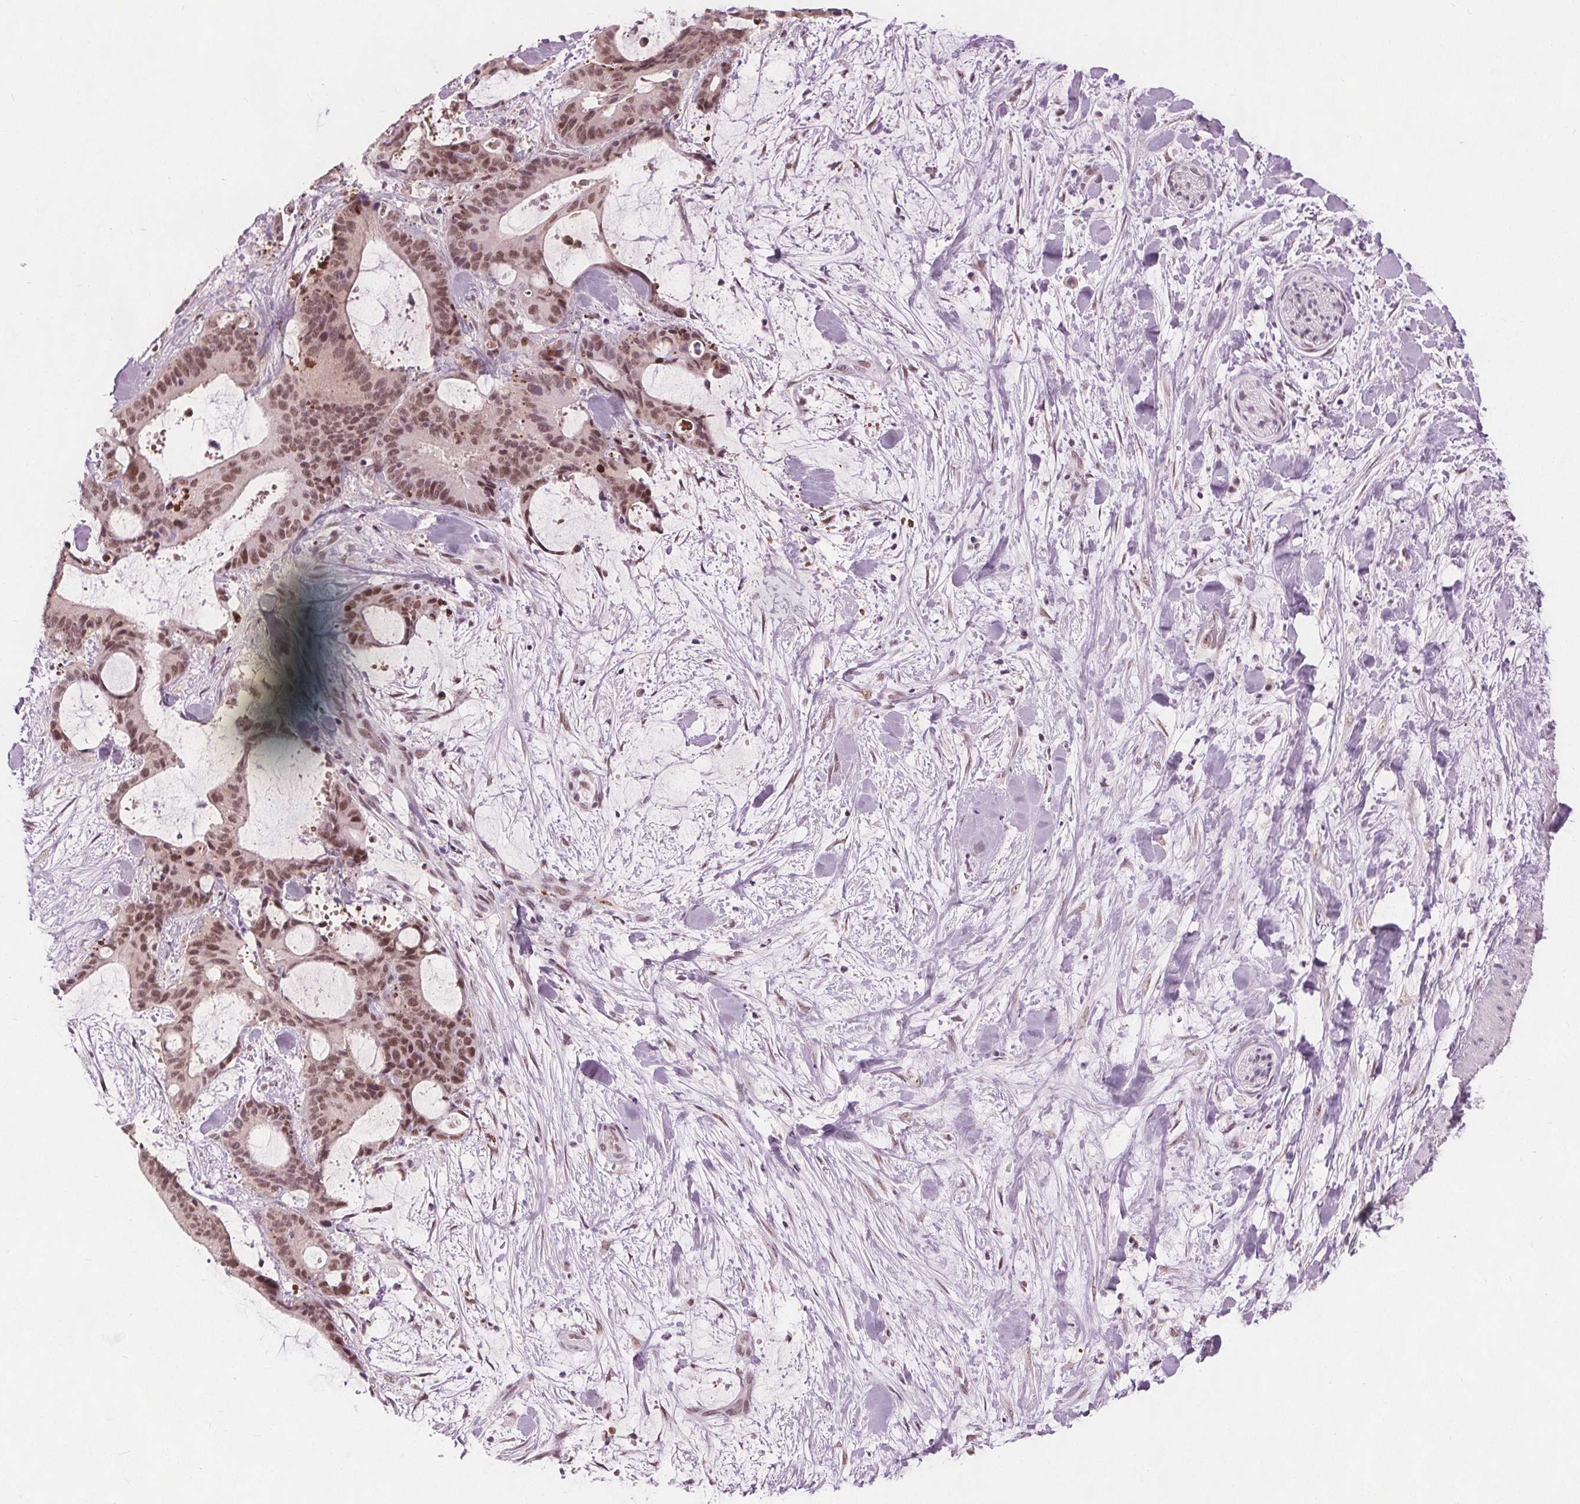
{"staining": {"intensity": "moderate", "quantity": ">75%", "location": "nuclear"}, "tissue": "liver cancer", "cell_type": "Tumor cells", "image_type": "cancer", "snomed": [{"axis": "morphology", "description": "Cholangiocarcinoma"}, {"axis": "topography", "description": "Liver"}], "caption": "Brown immunohistochemical staining in human liver cancer reveals moderate nuclear positivity in about >75% of tumor cells. The staining is performed using DAB brown chromogen to label protein expression. The nuclei are counter-stained blue using hematoxylin.", "gene": "IWS1", "patient": {"sex": "female", "age": 73}}